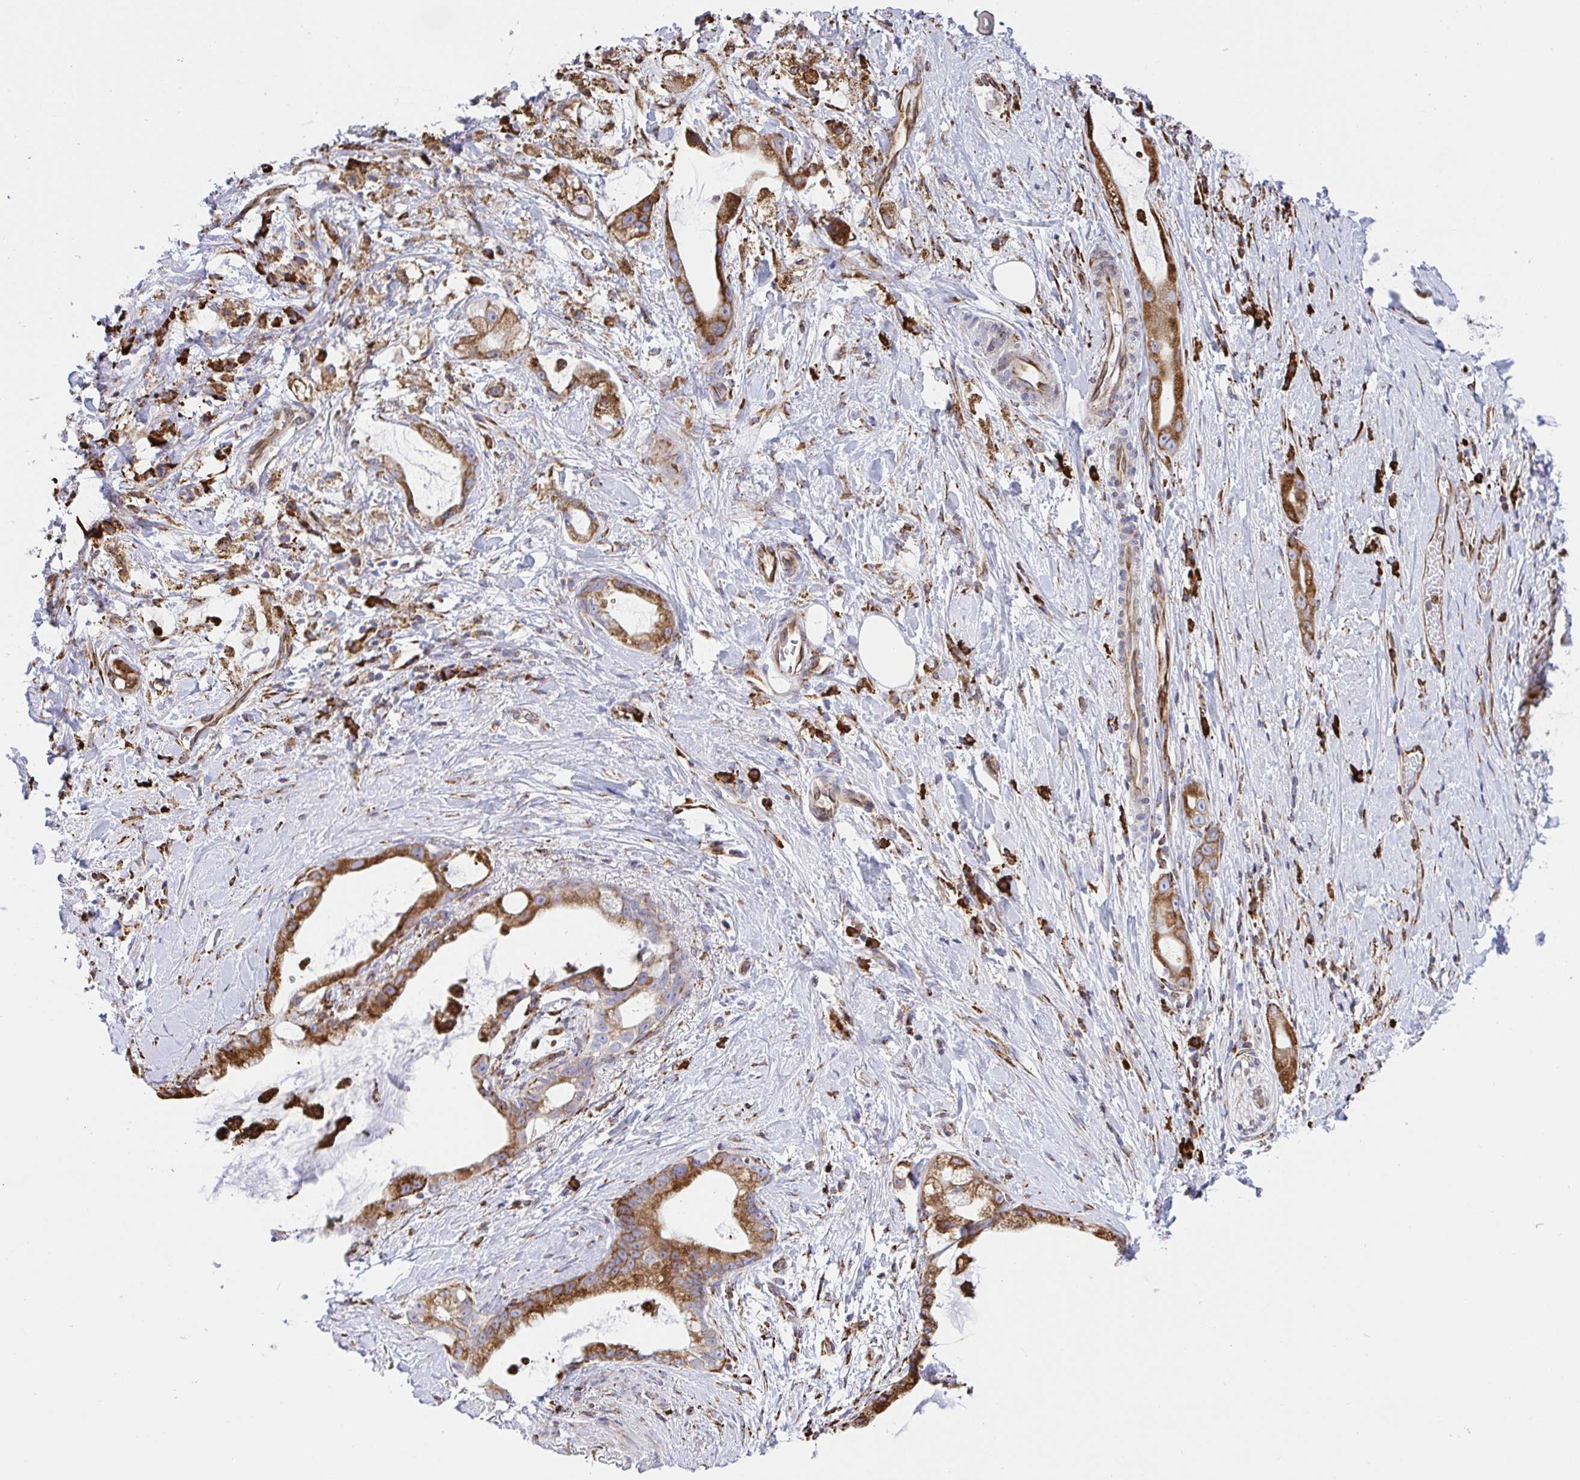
{"staining": {"intensity": "moderate", "quantity": "25%-75%", "location": "cytoplasmic/membranous"}, "tissue": "stomach cancer", "cell_type": "Tumor cells", "image_type": "cancer", "snomed": [{"axis": "morphology", "description": "Adenocarcinoma, NOS"}, {"axis": "topography", "description": "Stomach"}], "caption": "Immunohistochemistry of adenocarcinoma (stomach) reveals medium levels of moderate cytoplasmic/membranous expression in approximately 25%-75% of tumor cells.", "gene": "CLGN", "patient": {"sex": "male", "age": 55}}